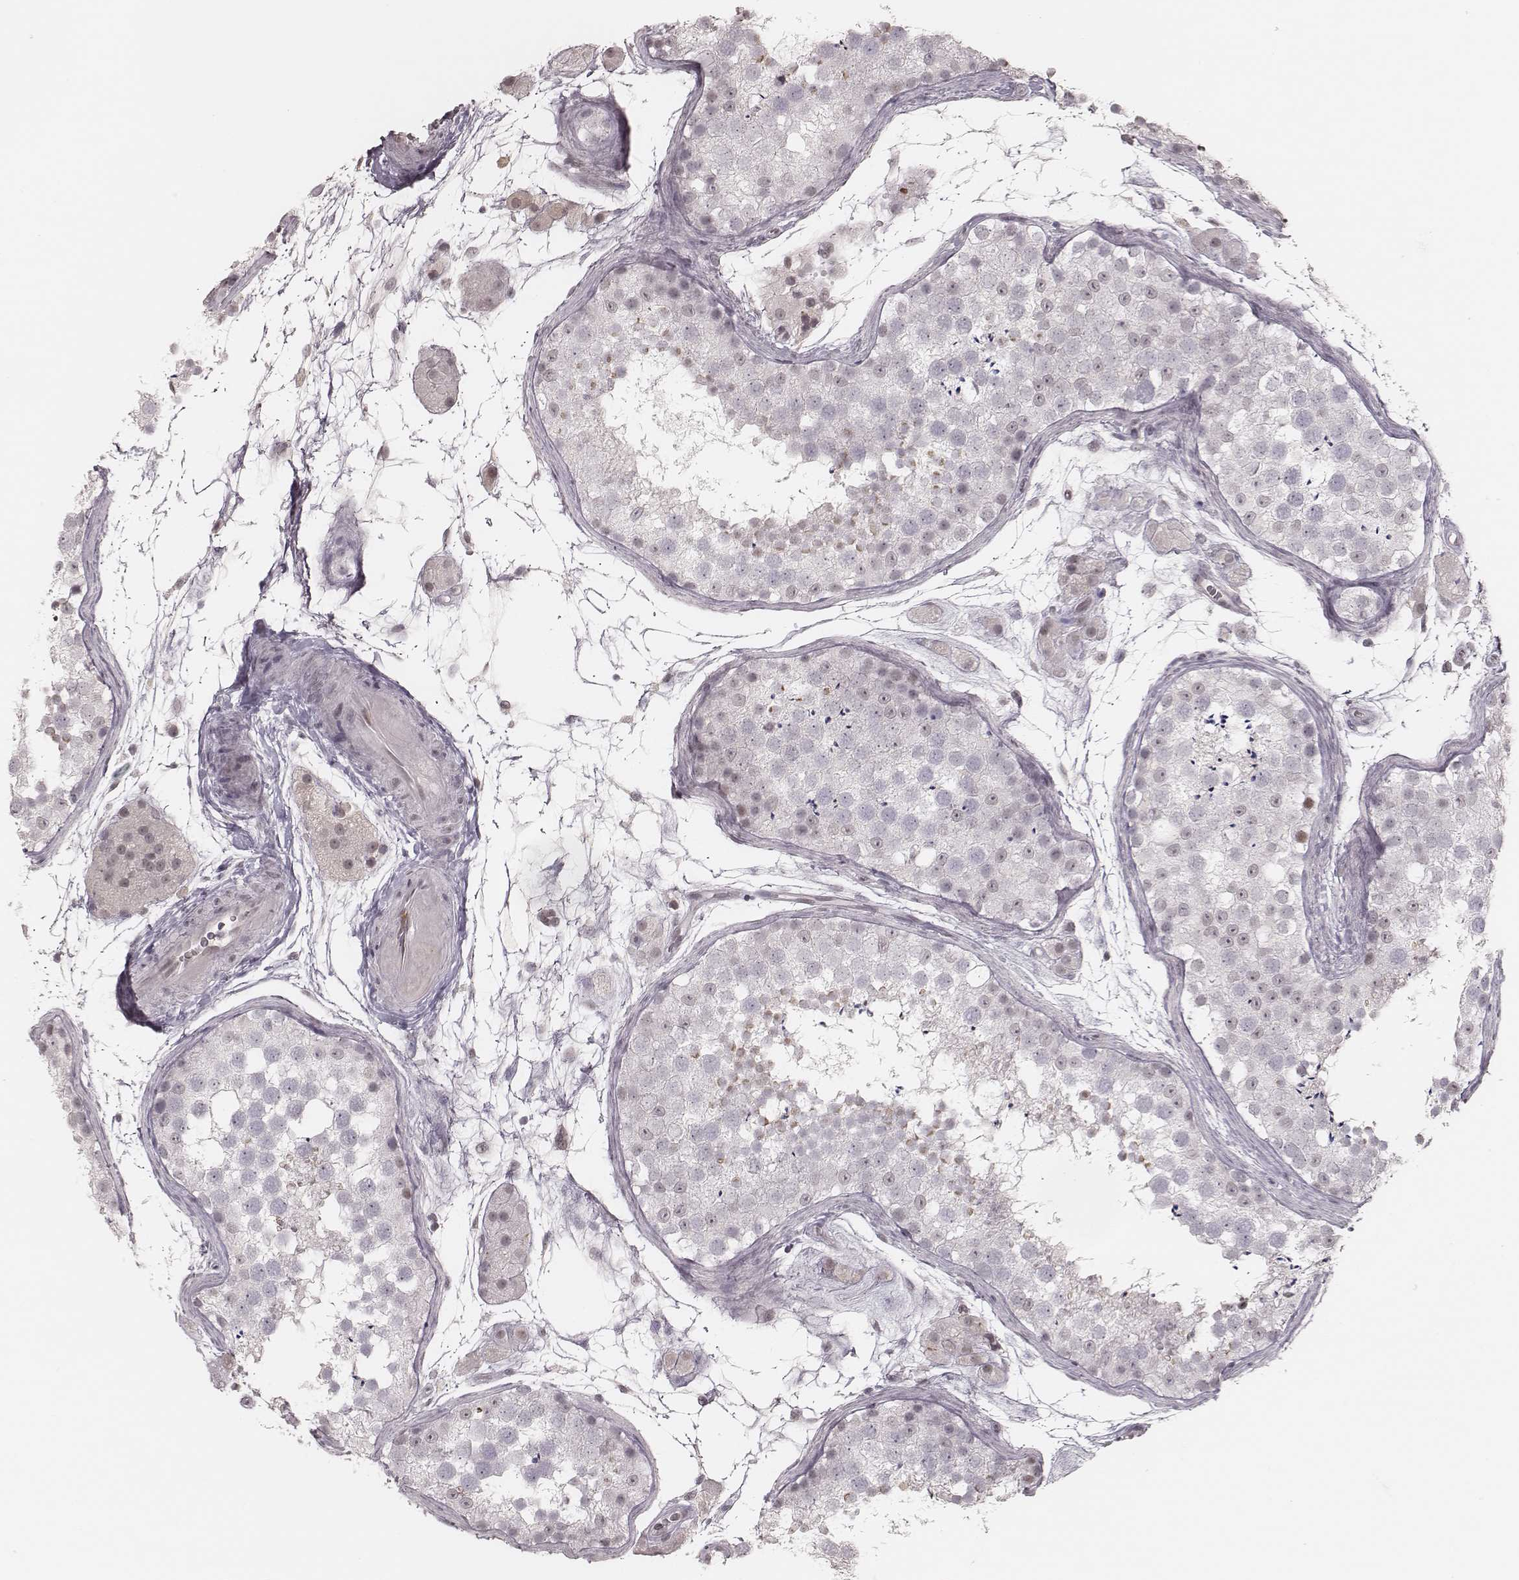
{"staining": {"intensity": "negative", "quantity": "none", "location": "none"}, "tissue": "testis", "cell_type": "Cells in seminiferous ducts", "image_type": "normal", "snomed": [{"axis": "morphology", "description": "Normal tissue, NOS"}, {"axis": "topography", "description": "Testis"}], "caption": "Protein analysis of unremarkable testis shows no significant positivity in cells in seminiferous ducts.", "gene": "KITLG", "patient": {"sex": "male", "age": 41}}